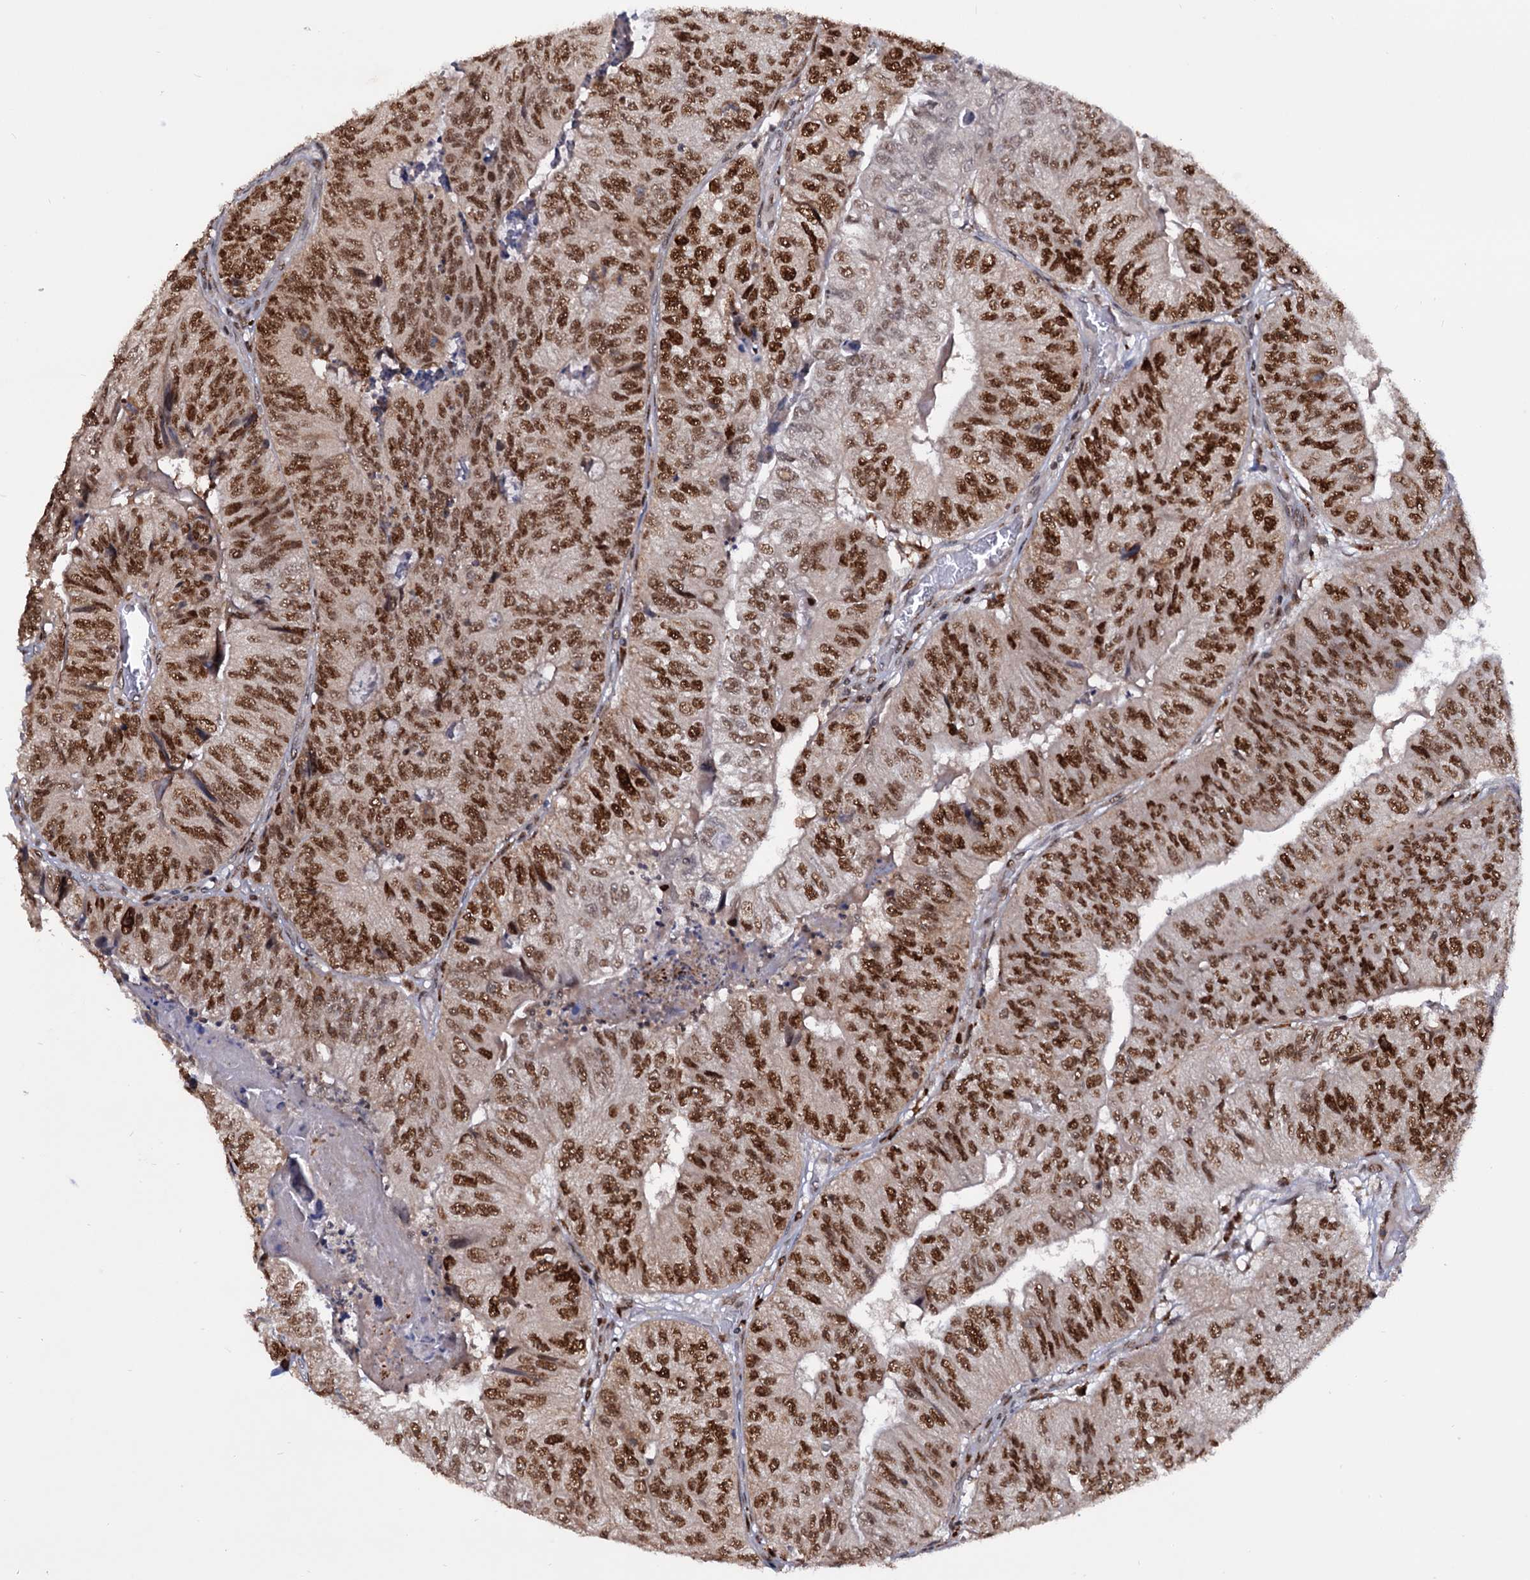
{"staining": {"intensity": "moderate", "quantity": ">75%", "location": "nuclear"}, "tissue": "colorectal cancer", "cell_type": "Tumor cells", "image_type": "cancer", "snomed": [{"axis": "morphology", "description": "Adenocarcinoma, NOS"}, {"axis": "topography", "description": "Colon"}], "caption": "The immunohistochemical stain highlights moderate nuclear staining in tumor cells of colorectal adenocarcinoma tissue. (DAB IHC, brown staining for protein, blue staining for nuclei).", "gene": "RNASEH2B", "patient": {"sex": "female", "age": 67}}